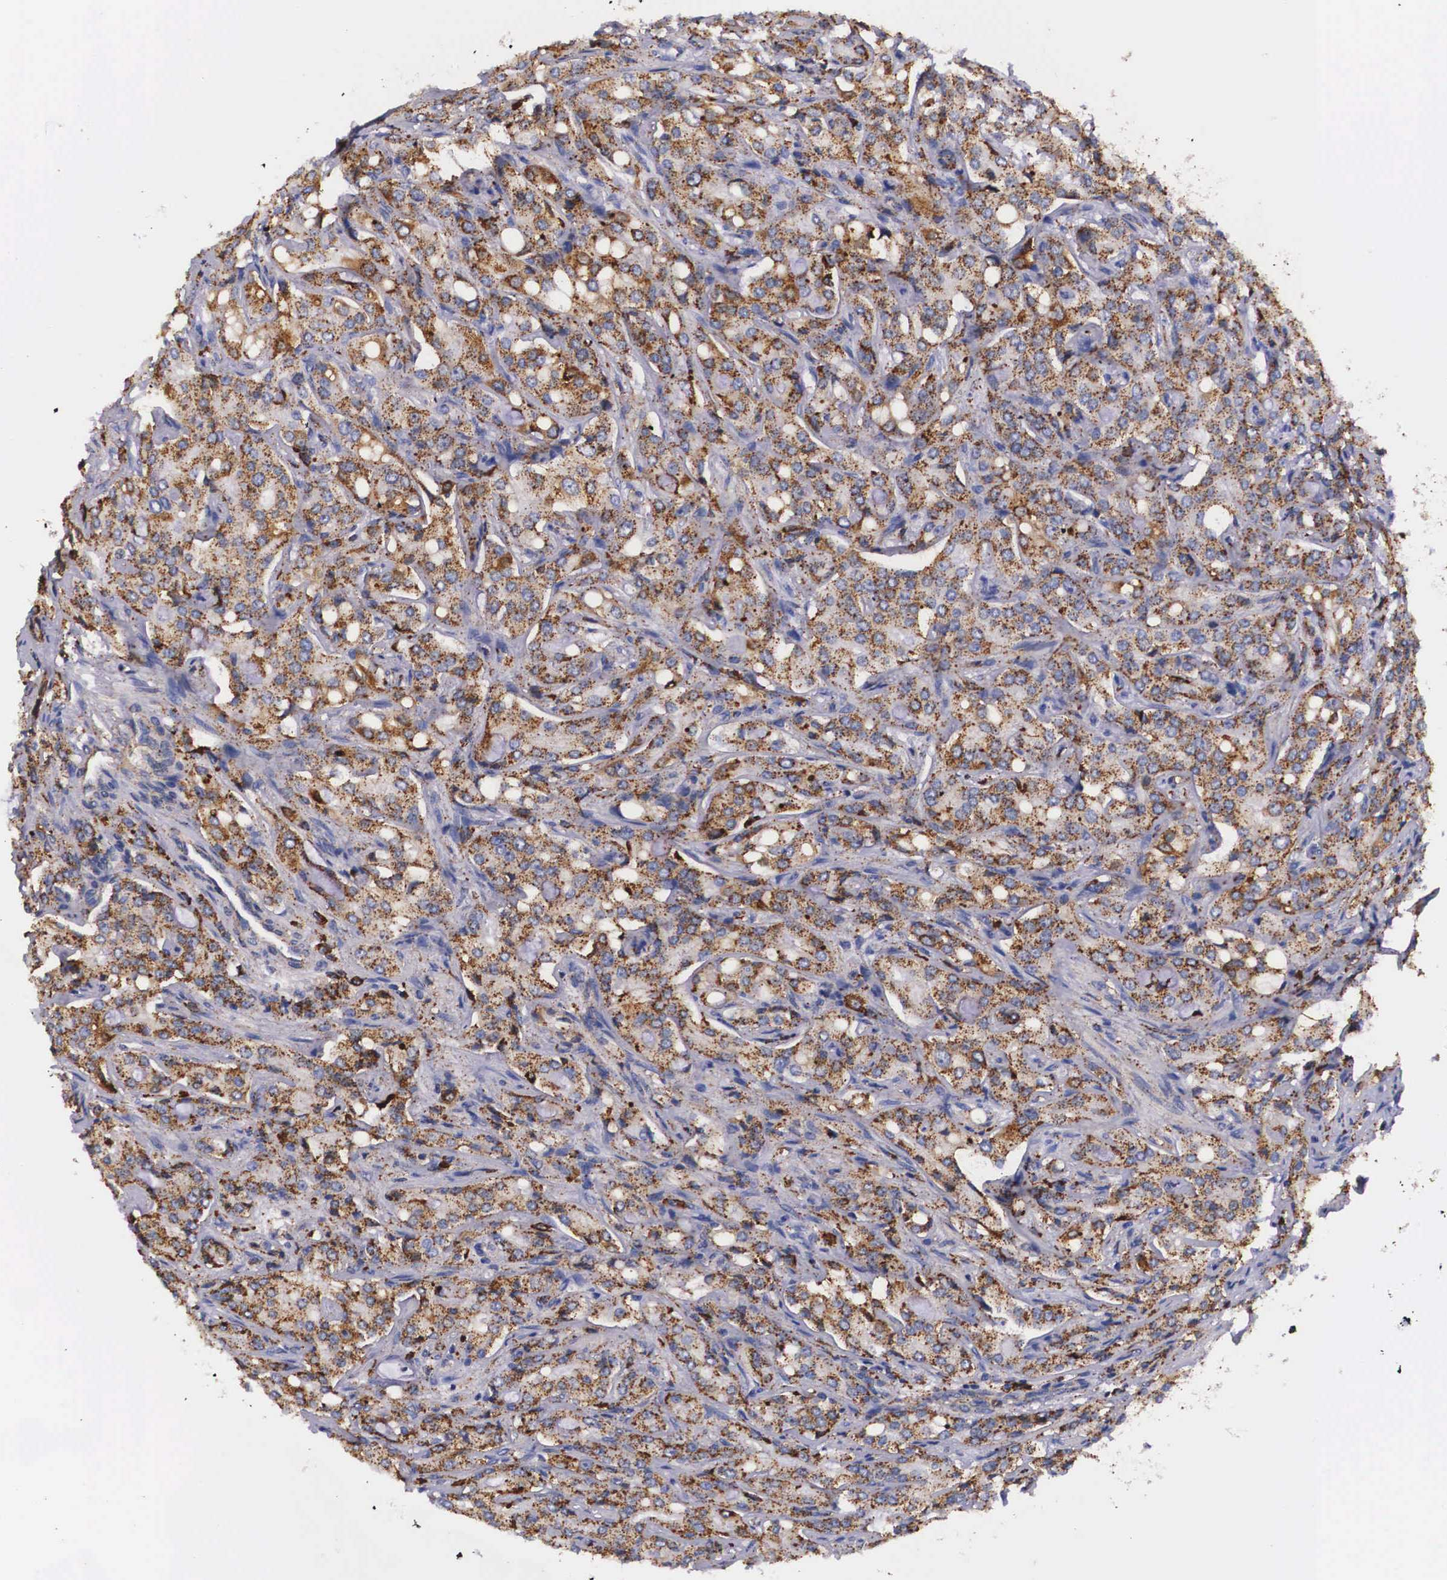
{"staining": {"intensity": "moderate", "quantity": ">75%", "location": "cytoplasmic/membranous"}, "tissue": "prostate cancer", "cell_type": "Tumor cells", "image_type": "cancer", "snomed": [{"axis": "morphology", "description": "Adenocarcinoma, Medium grade"}, {"axis": "topography", "description": "Prostate"}], "caption": "A histopathology image of human prostate medium-grade adenocarcinoma stained for a protein displays moderate cytoplasmic/membranous brown staining in tumor cells.", "gene": "NAGA", "patient": {"sex": "male", "age": 72}}